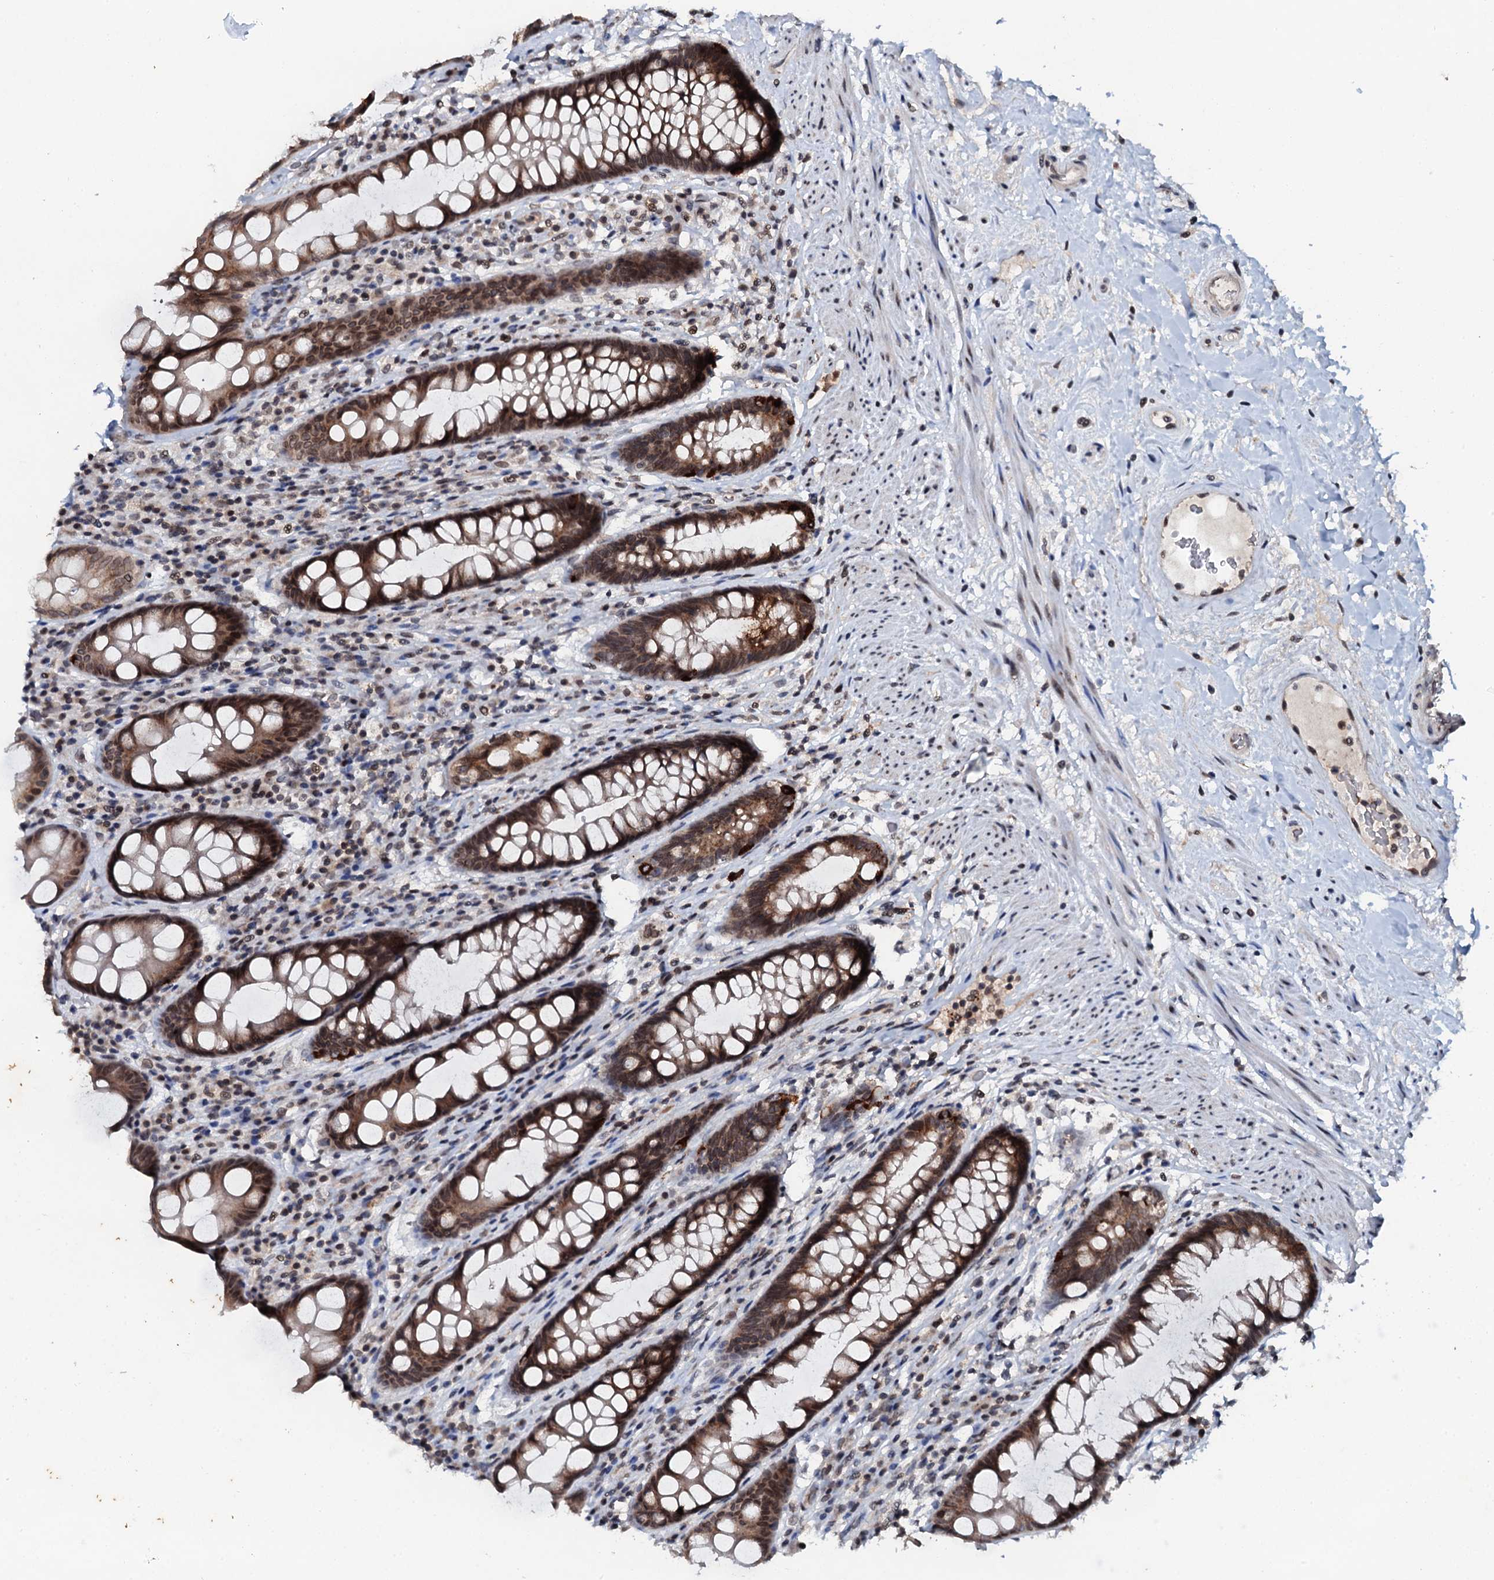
{"staining": {"intensity": "strong", "quantity": "25%-75%", "location": "cytoplasmic/membranous"}, "tissue": "rectum", "cell_type": "Glandular cells", "image_type": "normal", "snomed": [{"axis": "morphology", "description": "Normal tissue, NOS"}, {"axis": "topography", "description": "Rectum"}], "caption": "Immunohistochemical staining of unremarkable human rectum shows high levels of strong cytoplasmic/membranous positivity in approximately 25%-75% of glandular cells.", "gene": "SNTA1", "patient": {"sex": "male", "age": 74}}